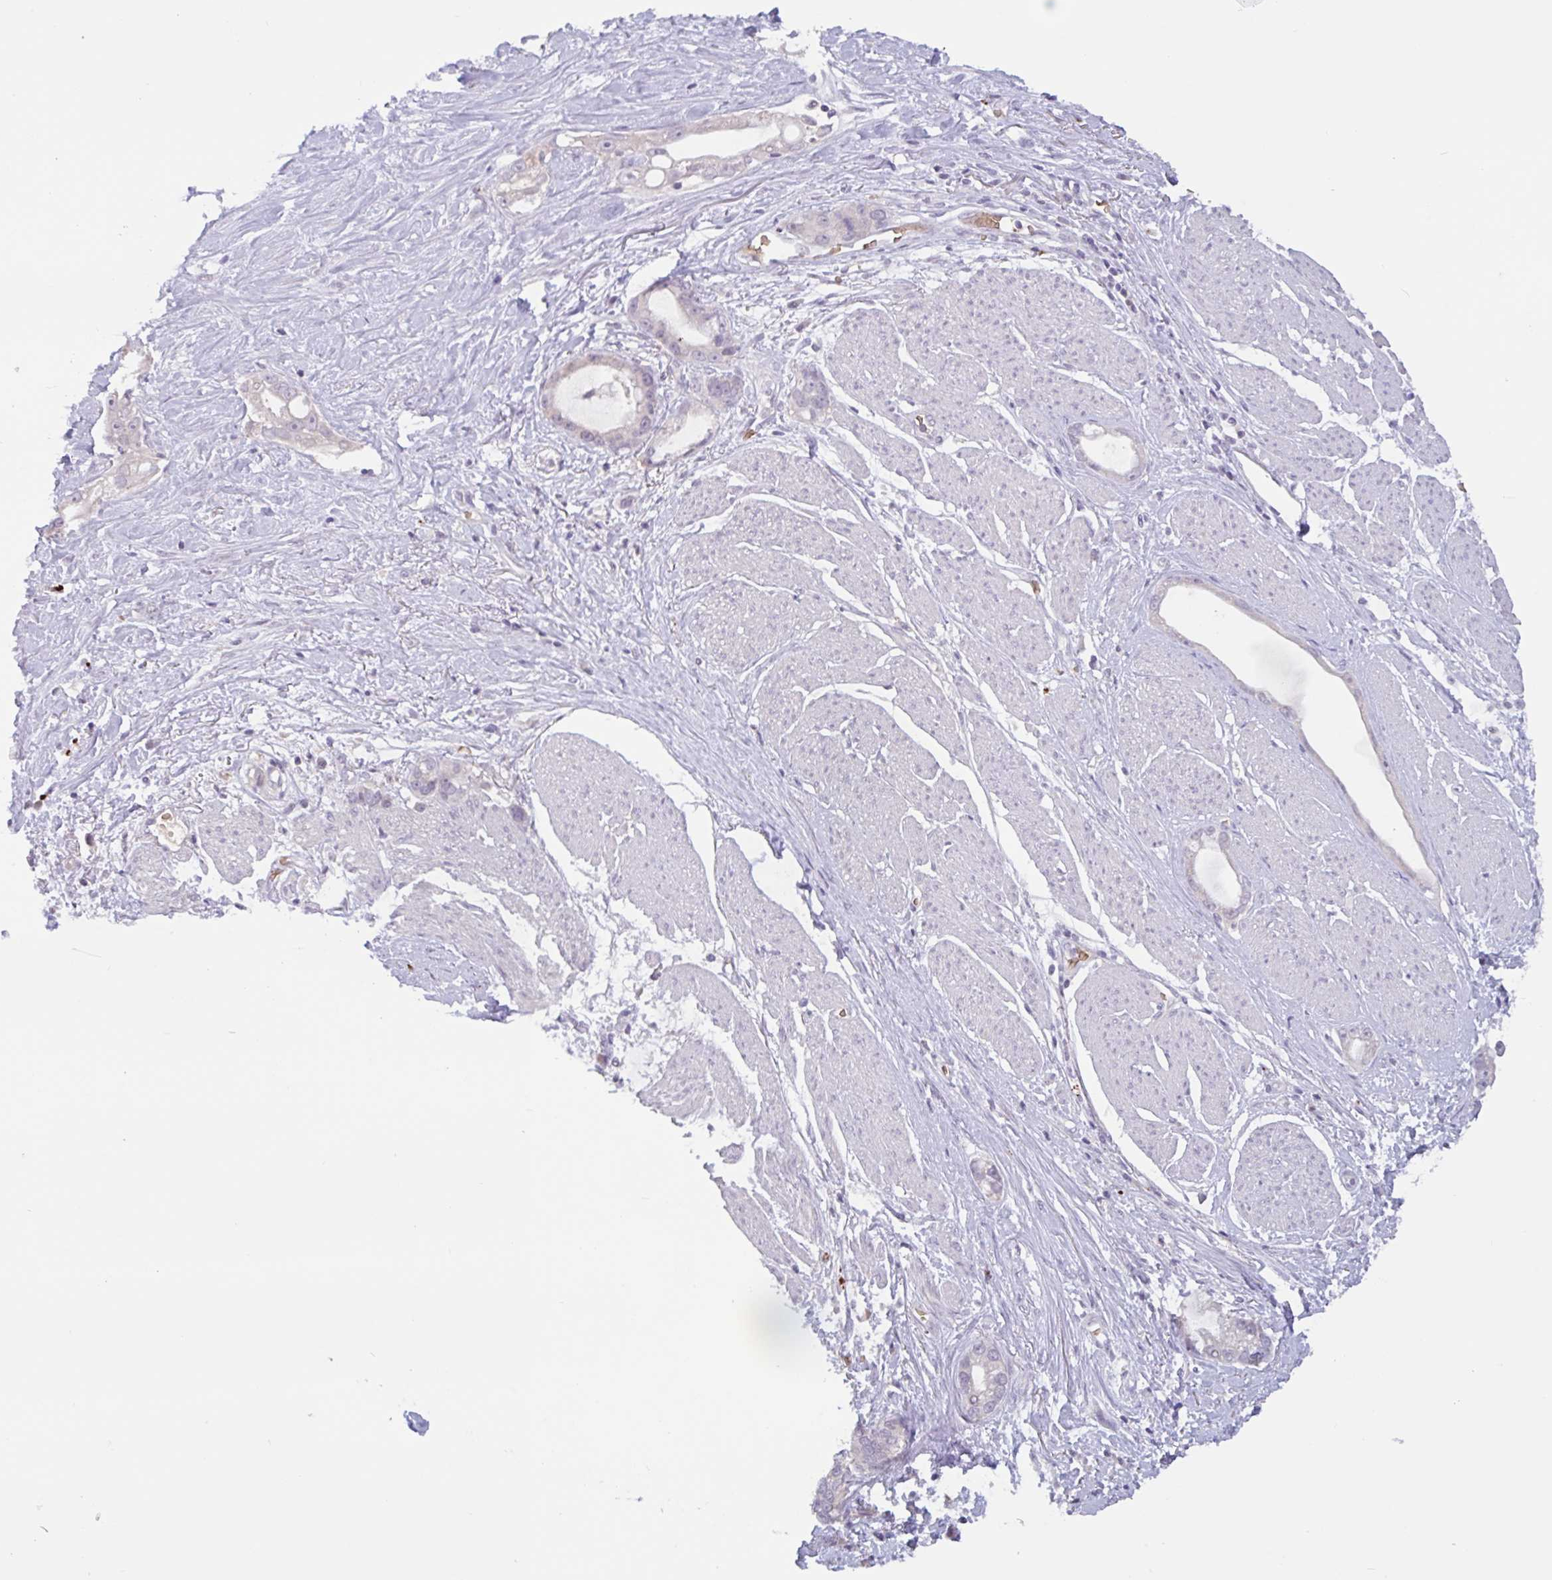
{"staining": {"intensity": "negative", "quantity": "none", "location": "none"}, "tissue": "stomach cancer", "cell_type": "Tumor cells", "image_type": "cancer", "snomed": [{"axis": "morphology", "description": "Adenocarcinoma, NOS"}, {"axis": "topography", "description": "Stomach"}], "caption": "High magnification brightfield microscopy of adenocarcinoma (stomach) stained with DAB (brown) and counterstained with hematoxylin (blue): tumor cells show no significant positivity.", "gene": "RHAG", "patient": {"sex": "male", "age": 55}}